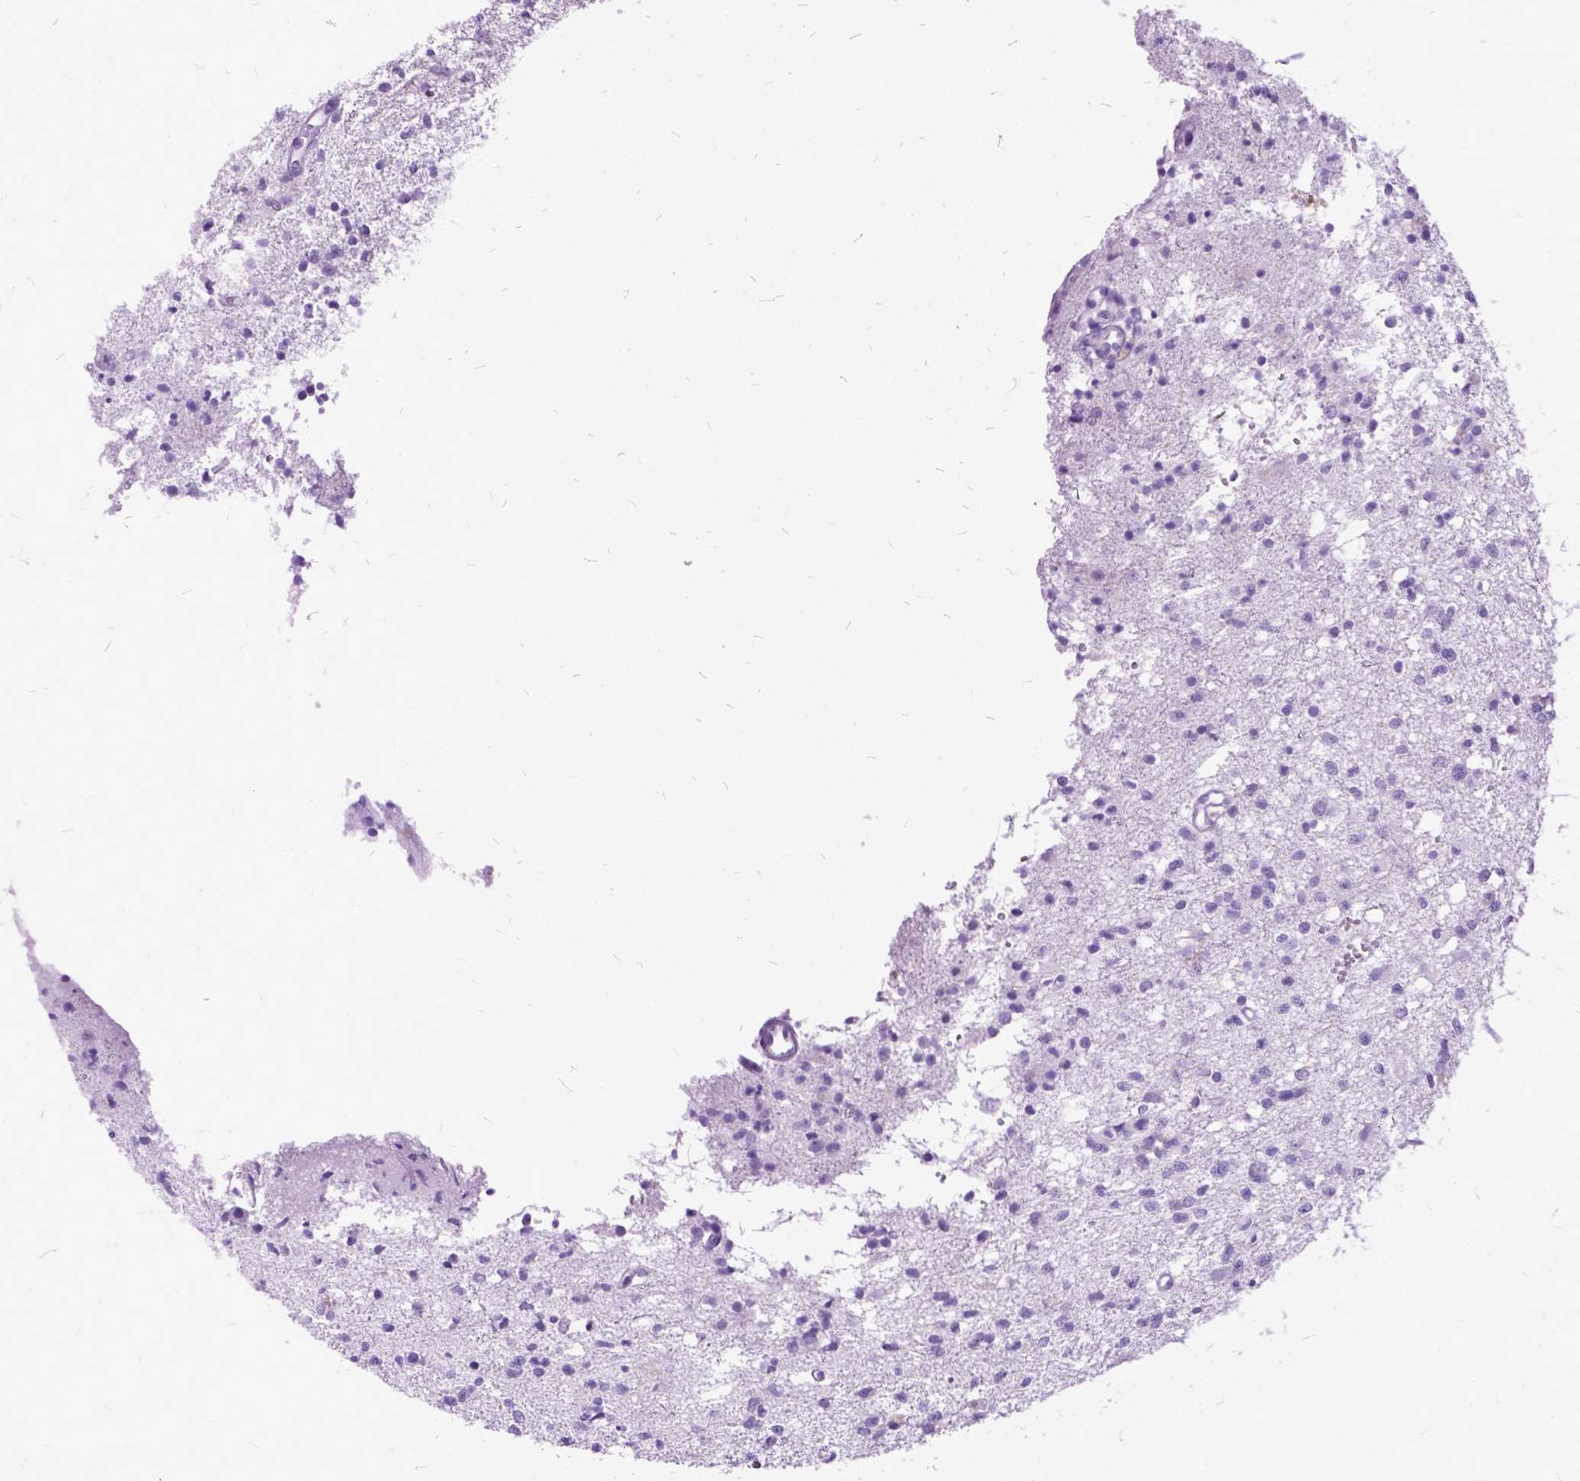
{"staining": {"intensity": "negative", "quantity": "none", "location": "none"}, "tissue": "glioma", "cell_type": "Tumor cells", "image_type": "cancer", "snomed": [{"axis": "morphology", "description": "Glioma, malignant, Low grade"}, {"axis": "topography", "description": "Brain"}], "caption": "High magnification brightfield microscopy of glioma stained with DAB (brown) and counterstained with hematoxylin (blue): tumor cells show no significant expression.", "gene": "MME", "patient": {"sex": "male", "age": 64}}